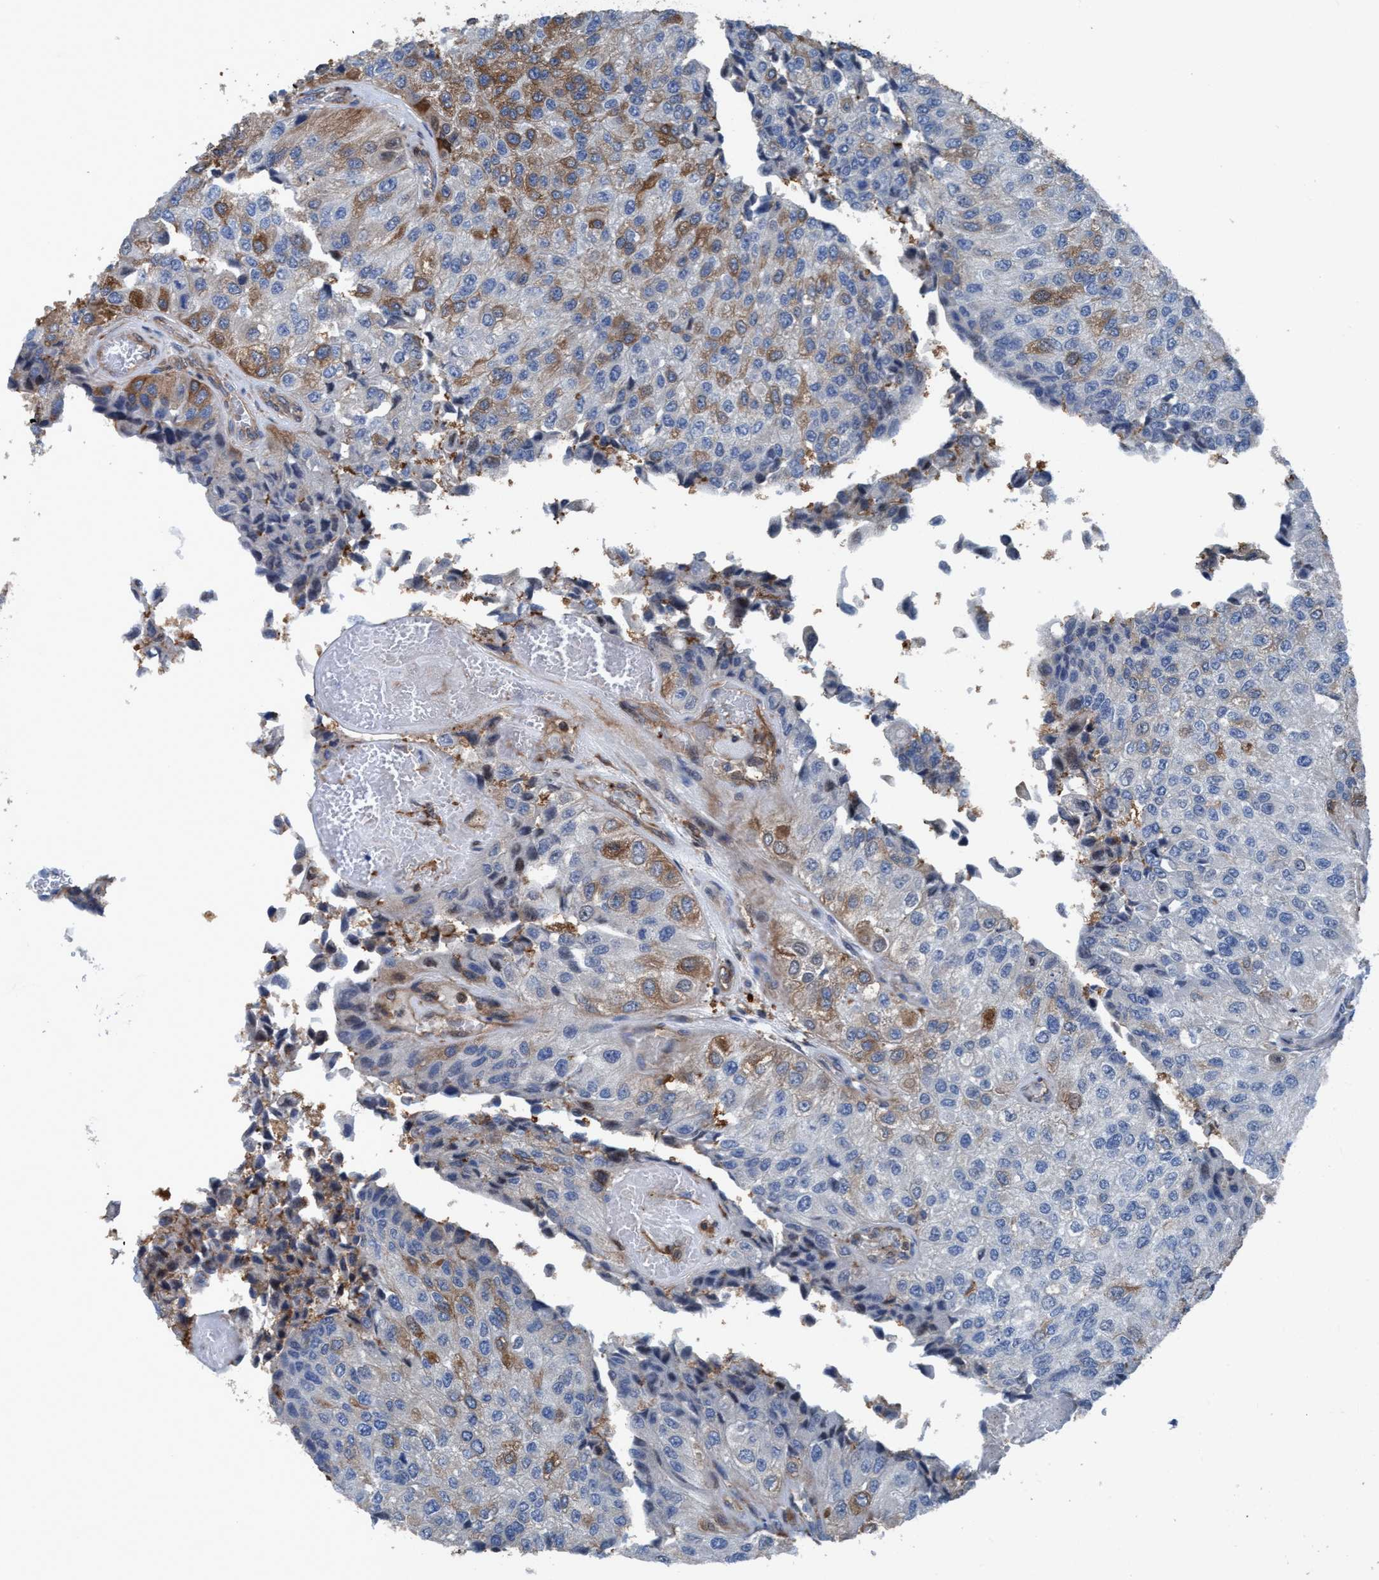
{"staining": {"intensity": "moderate", "quantity": "<25%", "location": "cytoplasmic/membranous"}, "tissue": "urothelial cancer", "cell_type": "Tumor cells", "image_type": "cancer", "snomed": [{"axis": "morphology", "description": "Urothelial carcinoma, High grade"}, {"axis": "topography", "description": "Kidney"}, {"axis": "topography", "description": "Urinary bladder"}], "caption": "DAB immunohistochemical staining of urothelial cancer exhibits moderate cytoplasmic/membranous protein positivity in about <25% of tumor cells. (brown staining indicates protein expression, while blue staining denotes nuclei).", "gene": "NMT1", "patient": {"sex": "male", "age": 77}}